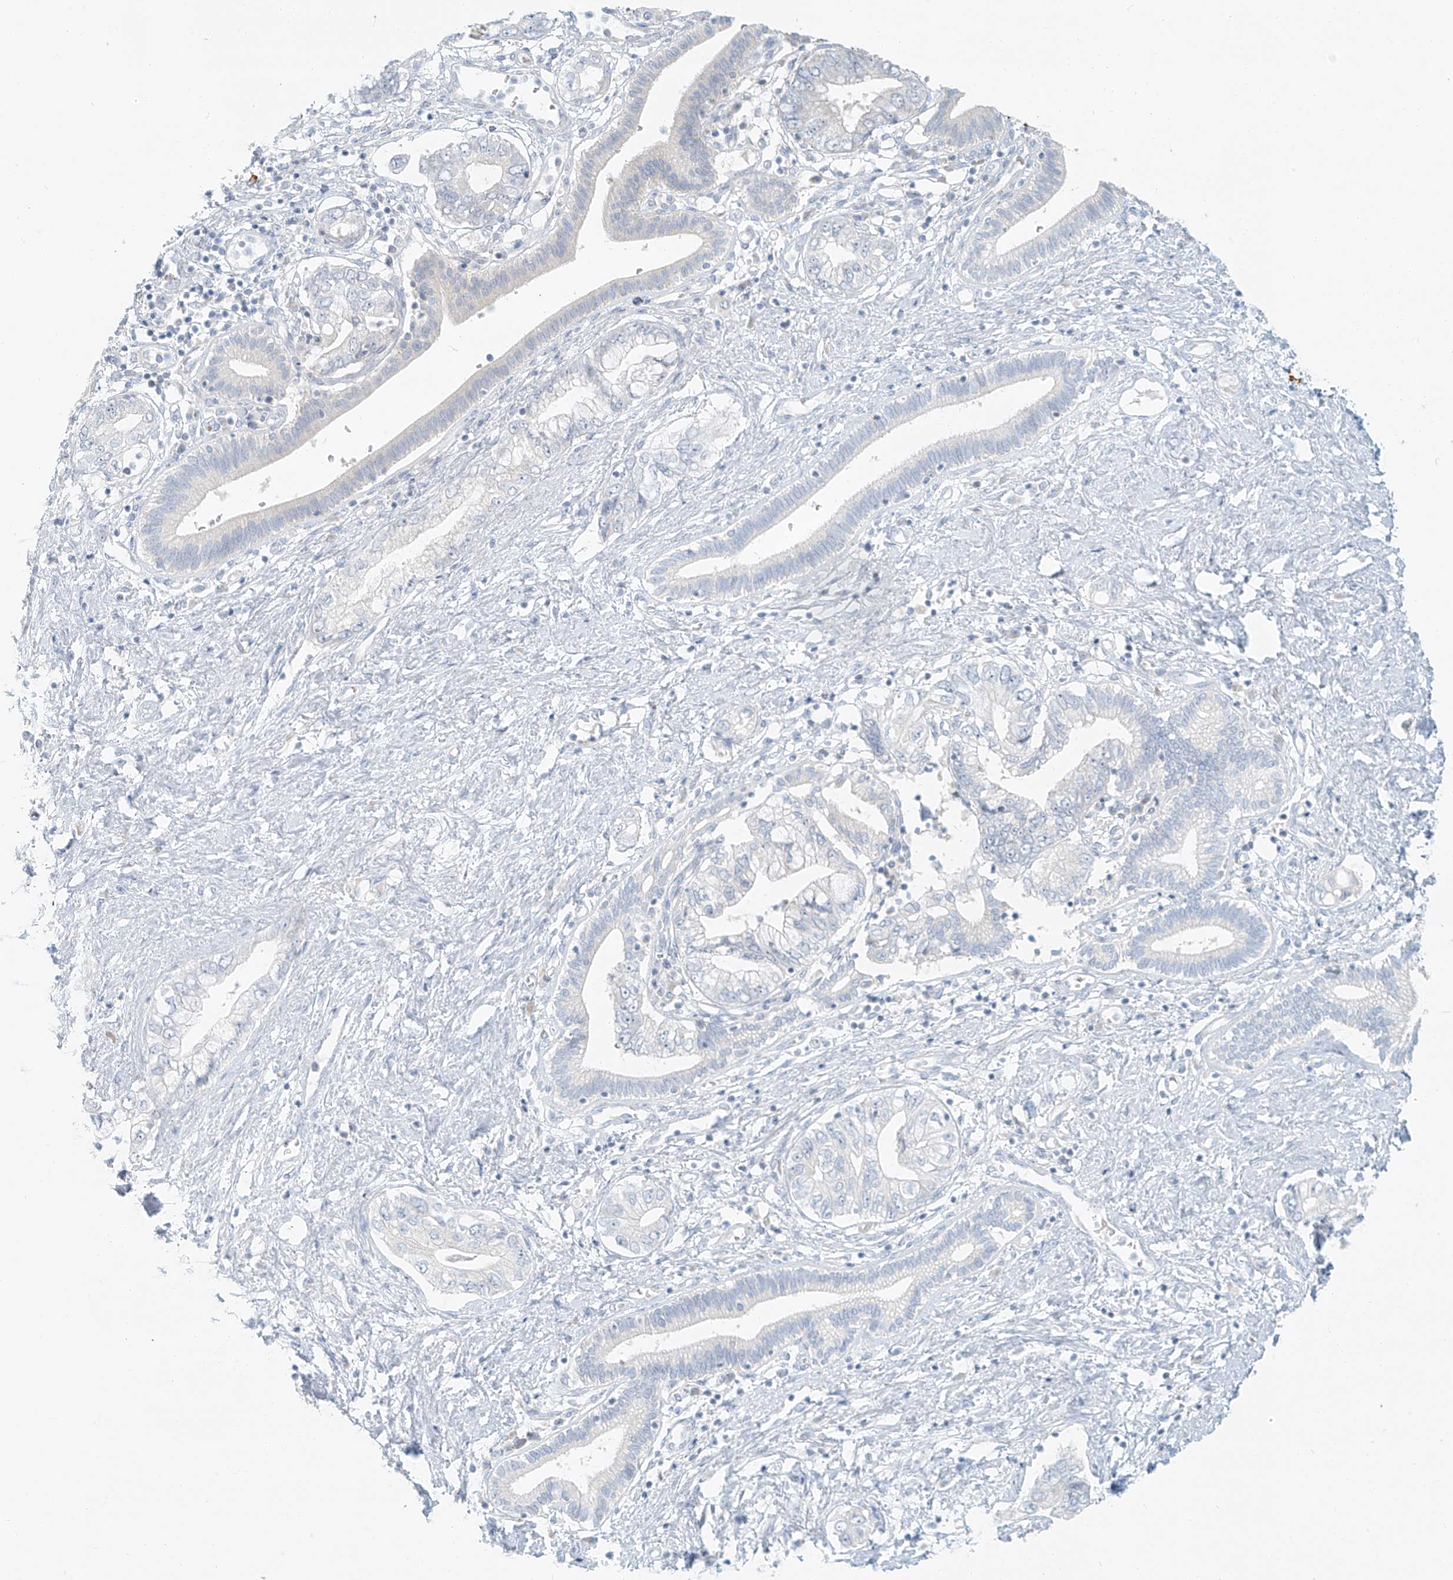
{"staining": {"intensity": "negative", "quantity": "none", "location": "none"}, "tissue": "pancreatic cancer", "cell_type": "Tumor cells", "image_type": "cancer", "snomed": [{"axis": "morphology", "description": "Adenocarcinoma, NOS"}, {"axis": "topography", "description": "Pancreas"}], "caption": "This is a photomicrograph of immunohistochemistry staining of pancreatic cancer, which shows no expression in tumor cells.", "gene": "PGC", "patient": {"sex": "female", "age": 73}}